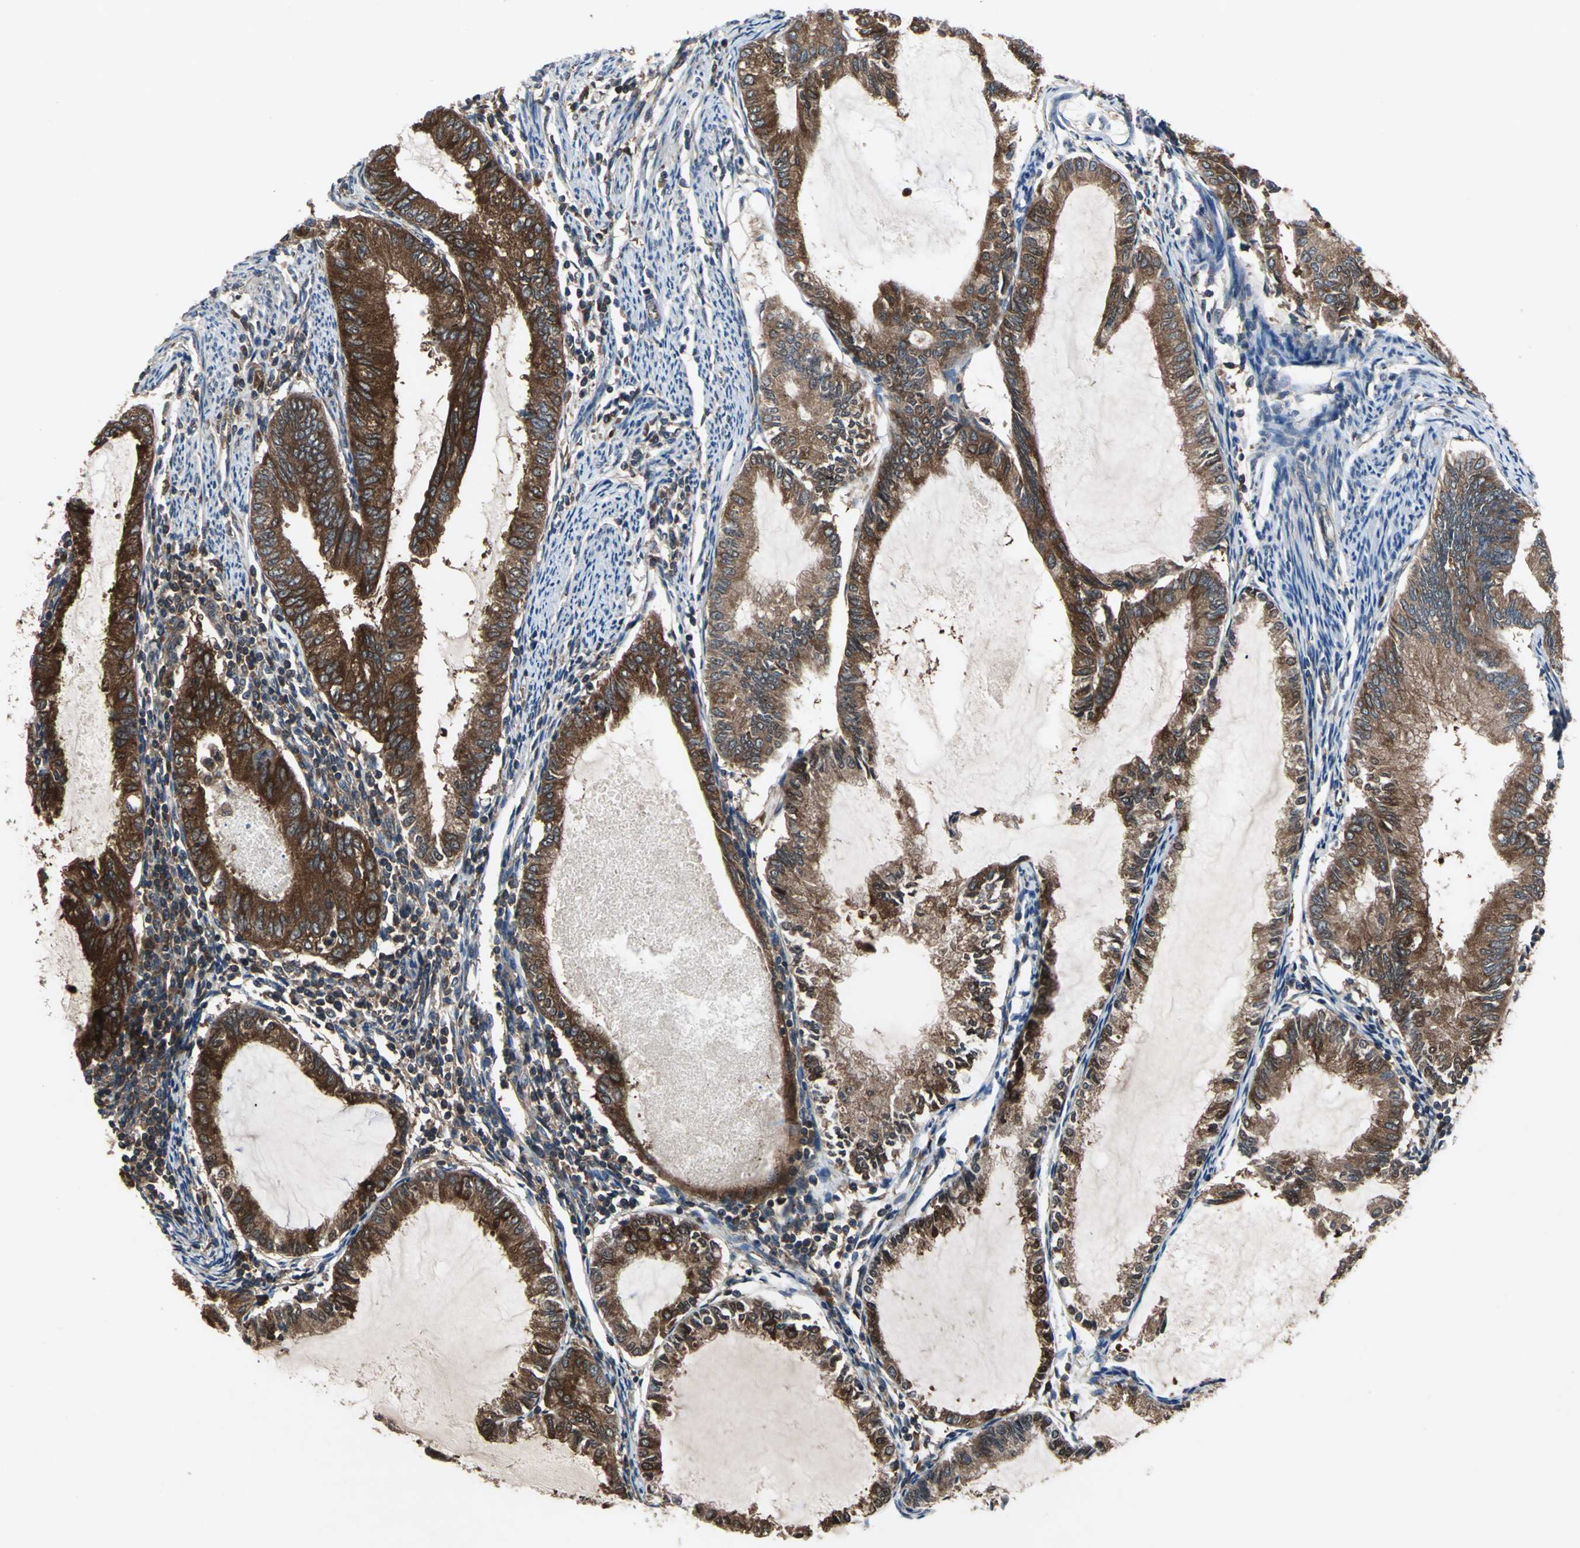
{"staining": {"intensity": "strong", "quantity": ">75%", "location": "cytoplasmic/membranous"}, "tissue": "endometrial cancer", "cell_type": "Tumor cells", "image_type": "cancer", "snomed": [{"axis": "morphology", "description": "Adenocarcinoma, NOS"}, {"axis": "topography", "description": "Endometrium"}], "caption": "Strong cytoplasmic/membranous positivity is present in about >75% of tumor cells in endometrial cancer (adenocarcinoma). The protein is shown in brown color, while the nuclei are stained blue.", "gene": "CAPN1", "patient": {"sex": "female", "age": 86}}